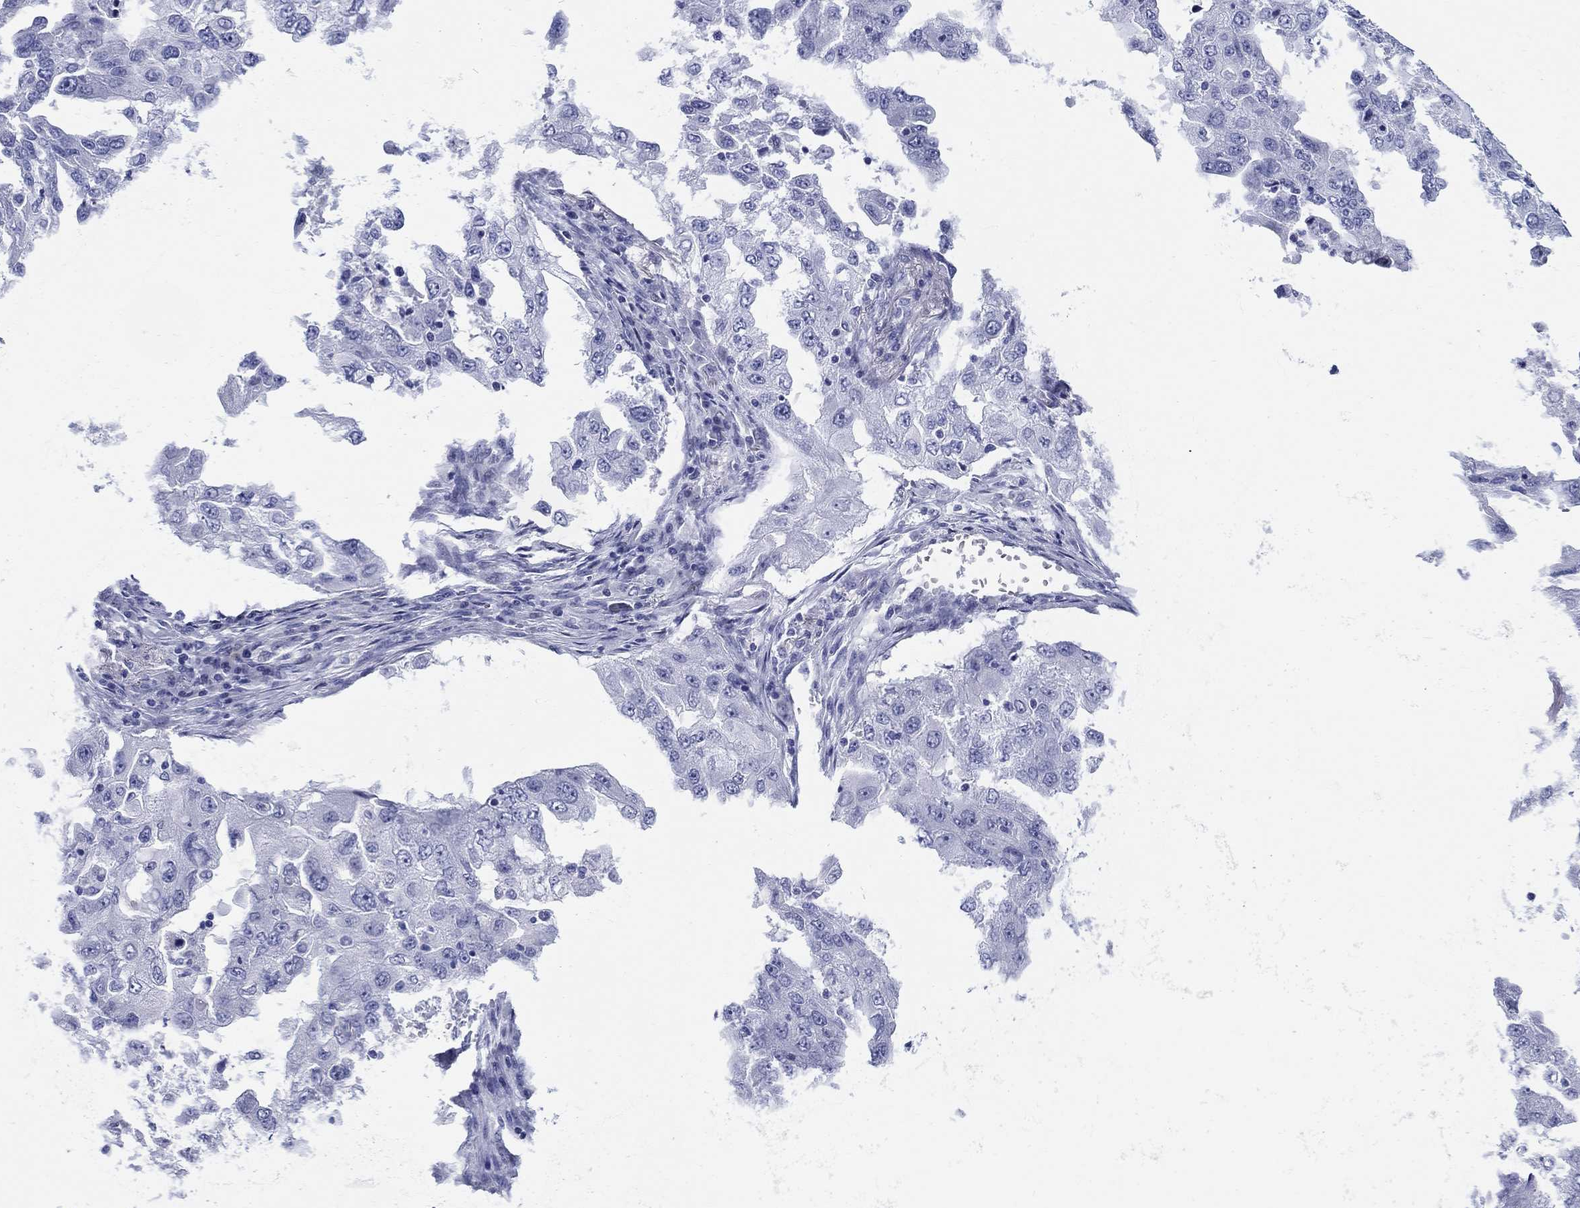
{"staining": {"intensity": "negative", "quantity": "none", "location": "none"}, "tissue": "lung cancer", "cell_type": "Tumor cells", "image_type": "cancer", "snomed": [{"axis": "morphology", "description": "Adenocarcinoma, NOS"}, {"axis": "topography", "description": "Lung"}], "caption": "IHC histopathology image of neoplastic tissue: lung cancer (adenocarcinoma) stained with DAB (3,3'-diaminobenzidine) demonstrates no significant protein expression in tumor cells.", "gene": "CRYGS", "patient": {"sex": "female", "age": 61}}